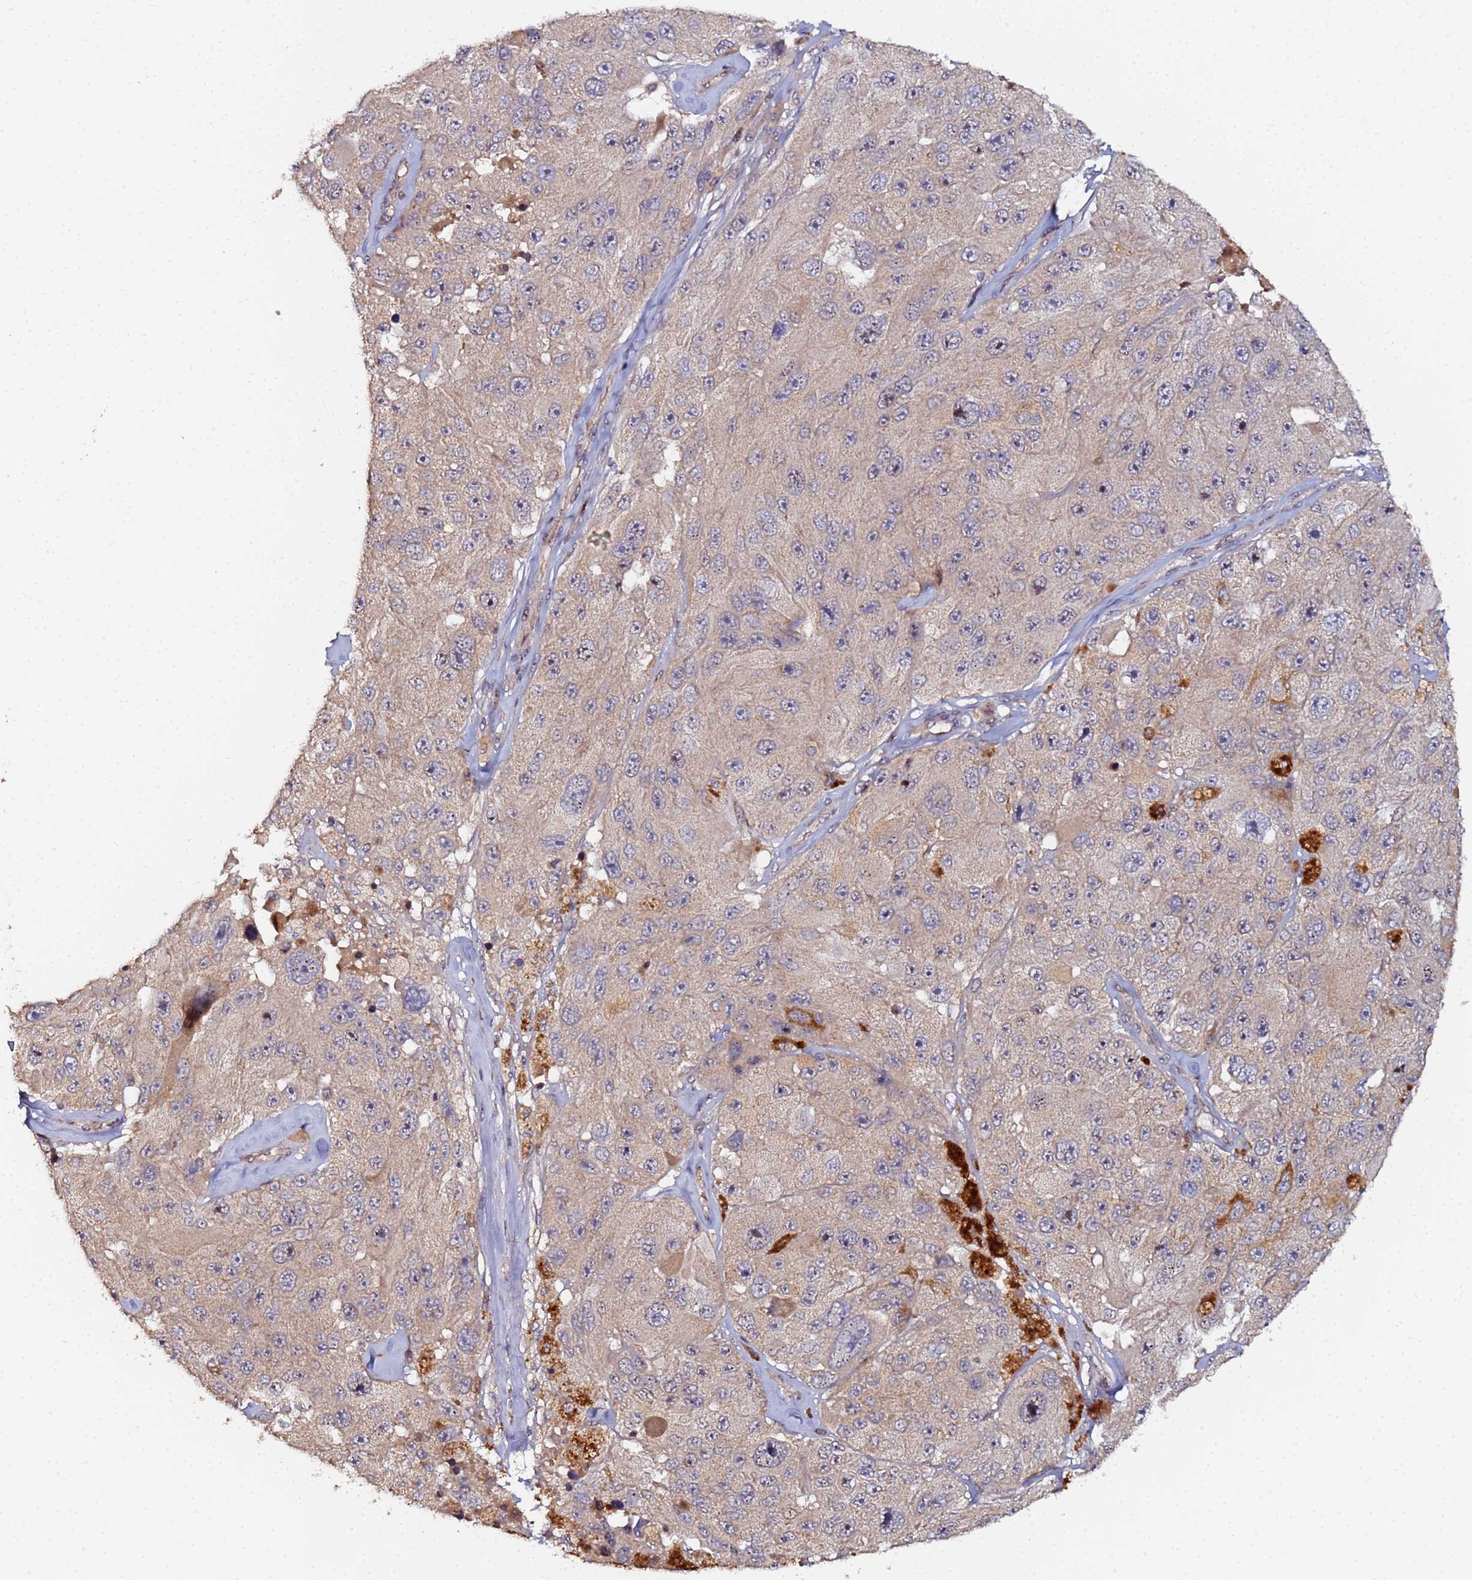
{"staining": {"intensity": "weak", "quantity": "25%-75%", "location": "cytoplasmic/membranous"}, "tissue": "melanoma", "cell_type": "Tumor cells", "image_type": "cancer", "snomed": [{"axis": "morphology", "description": "Malignant melanoma, Metastatic site"}, {"axis": "topography", "description": "Lymph node"}], "caption": "Immunohistochemistry histopathology image of human malignant melanoma (metastatic site) stained for a protein (brown), which shows low levels of weak cytoplasmic/membranous positivity in about 25%-75% of tumor cells.", "gene": "OSER1", "patient": {"sex": "male", "age": 62}}